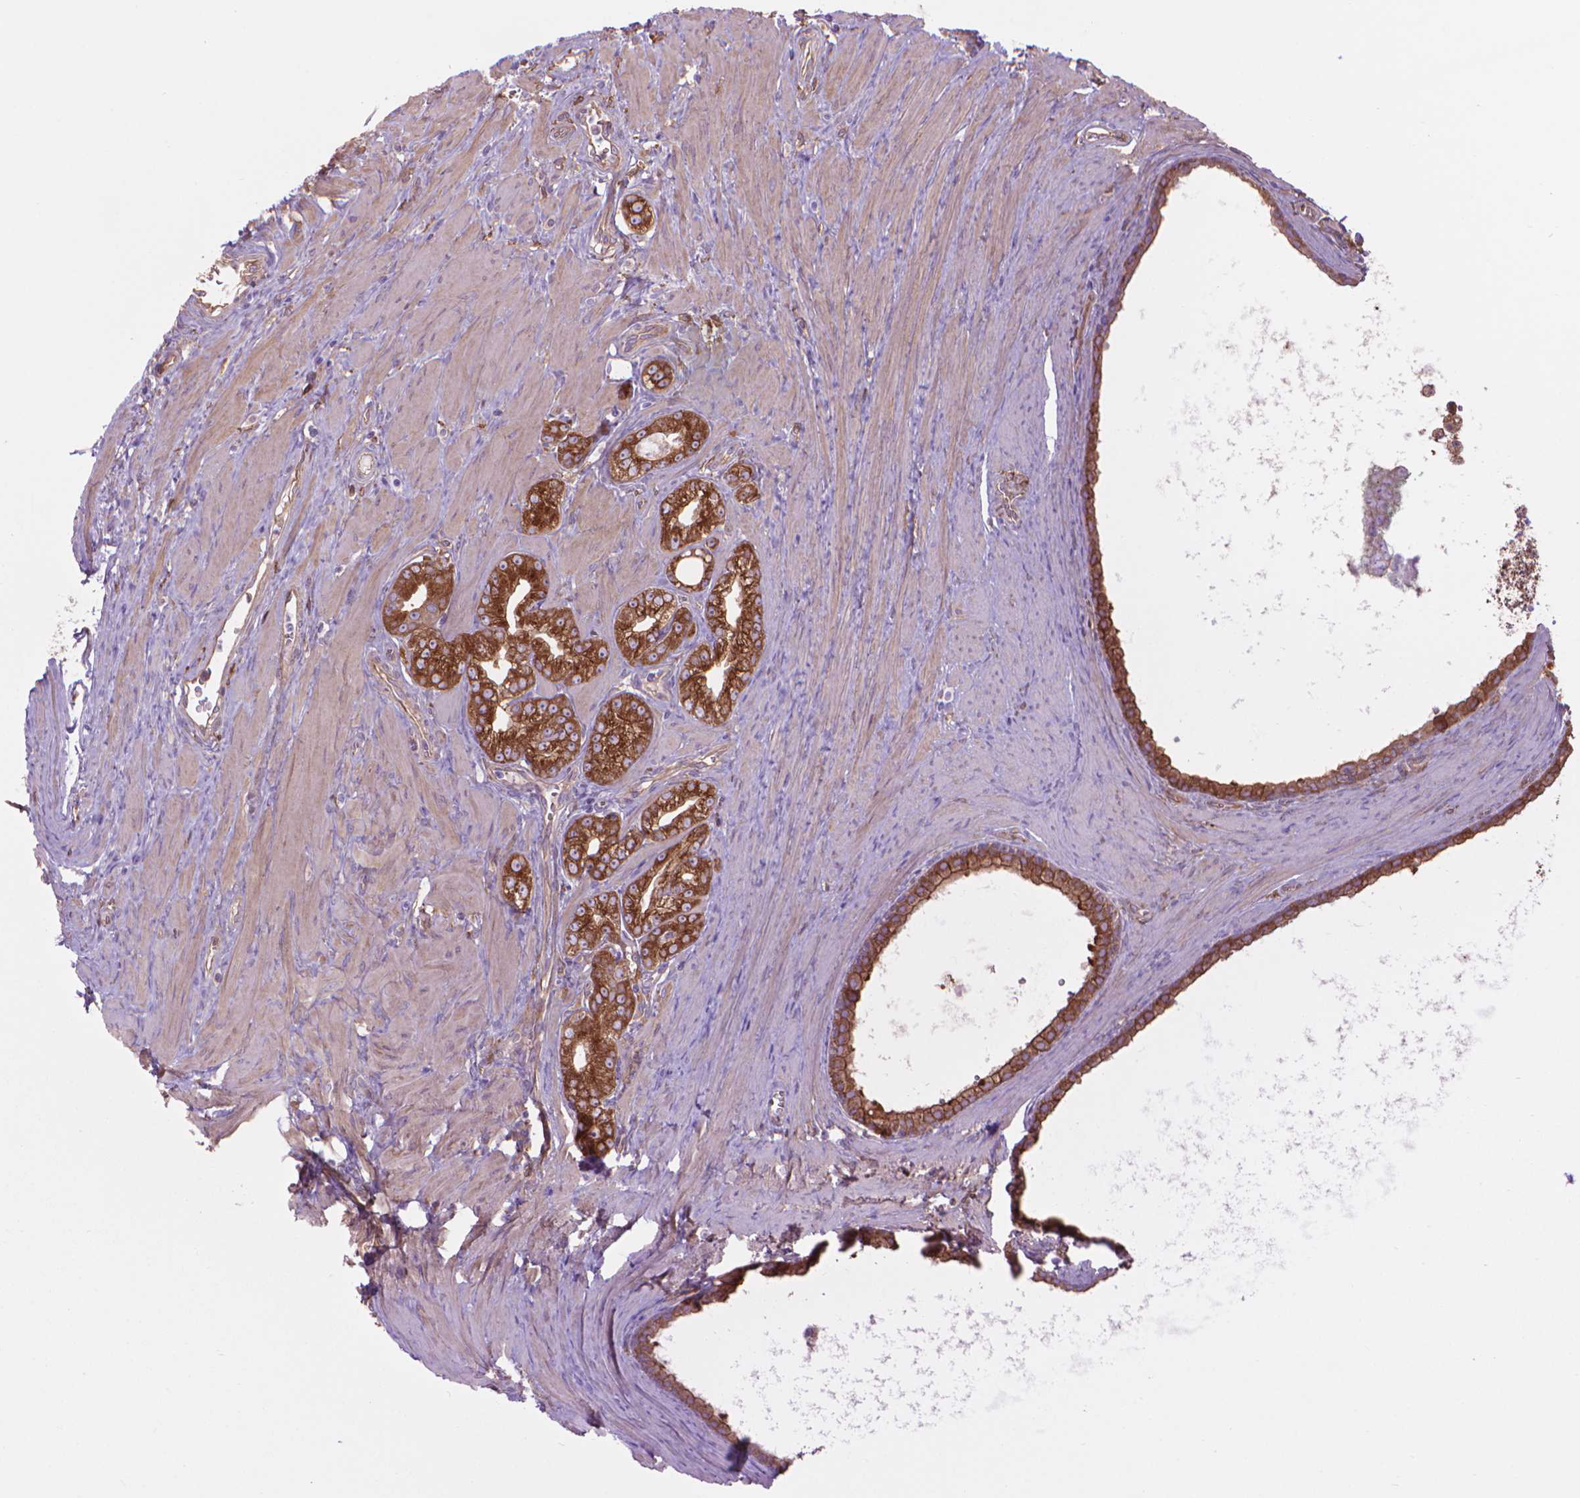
{"staining": {"intensity": "strong", "quantity": ">75%", "location": "cytoplasmic/membranous"}, "tissue": "prostate cancer", "cell_type": "Tumor cells", "image_type": "cancer", "snomed": [{"axis": "morphology", "description": "Adenocarcinoma, NOS"}, {"axis": "topography", "description": "Prostate"}], "caption": "A histopathology image of human prostate cancer (adenocarcinoma) stained for a protein demonstrates strong cytoplasmic/membranous brown staining in tumor cells.", "gene": "CORO1B", "patient": {"sex": "male", "age": 71}}